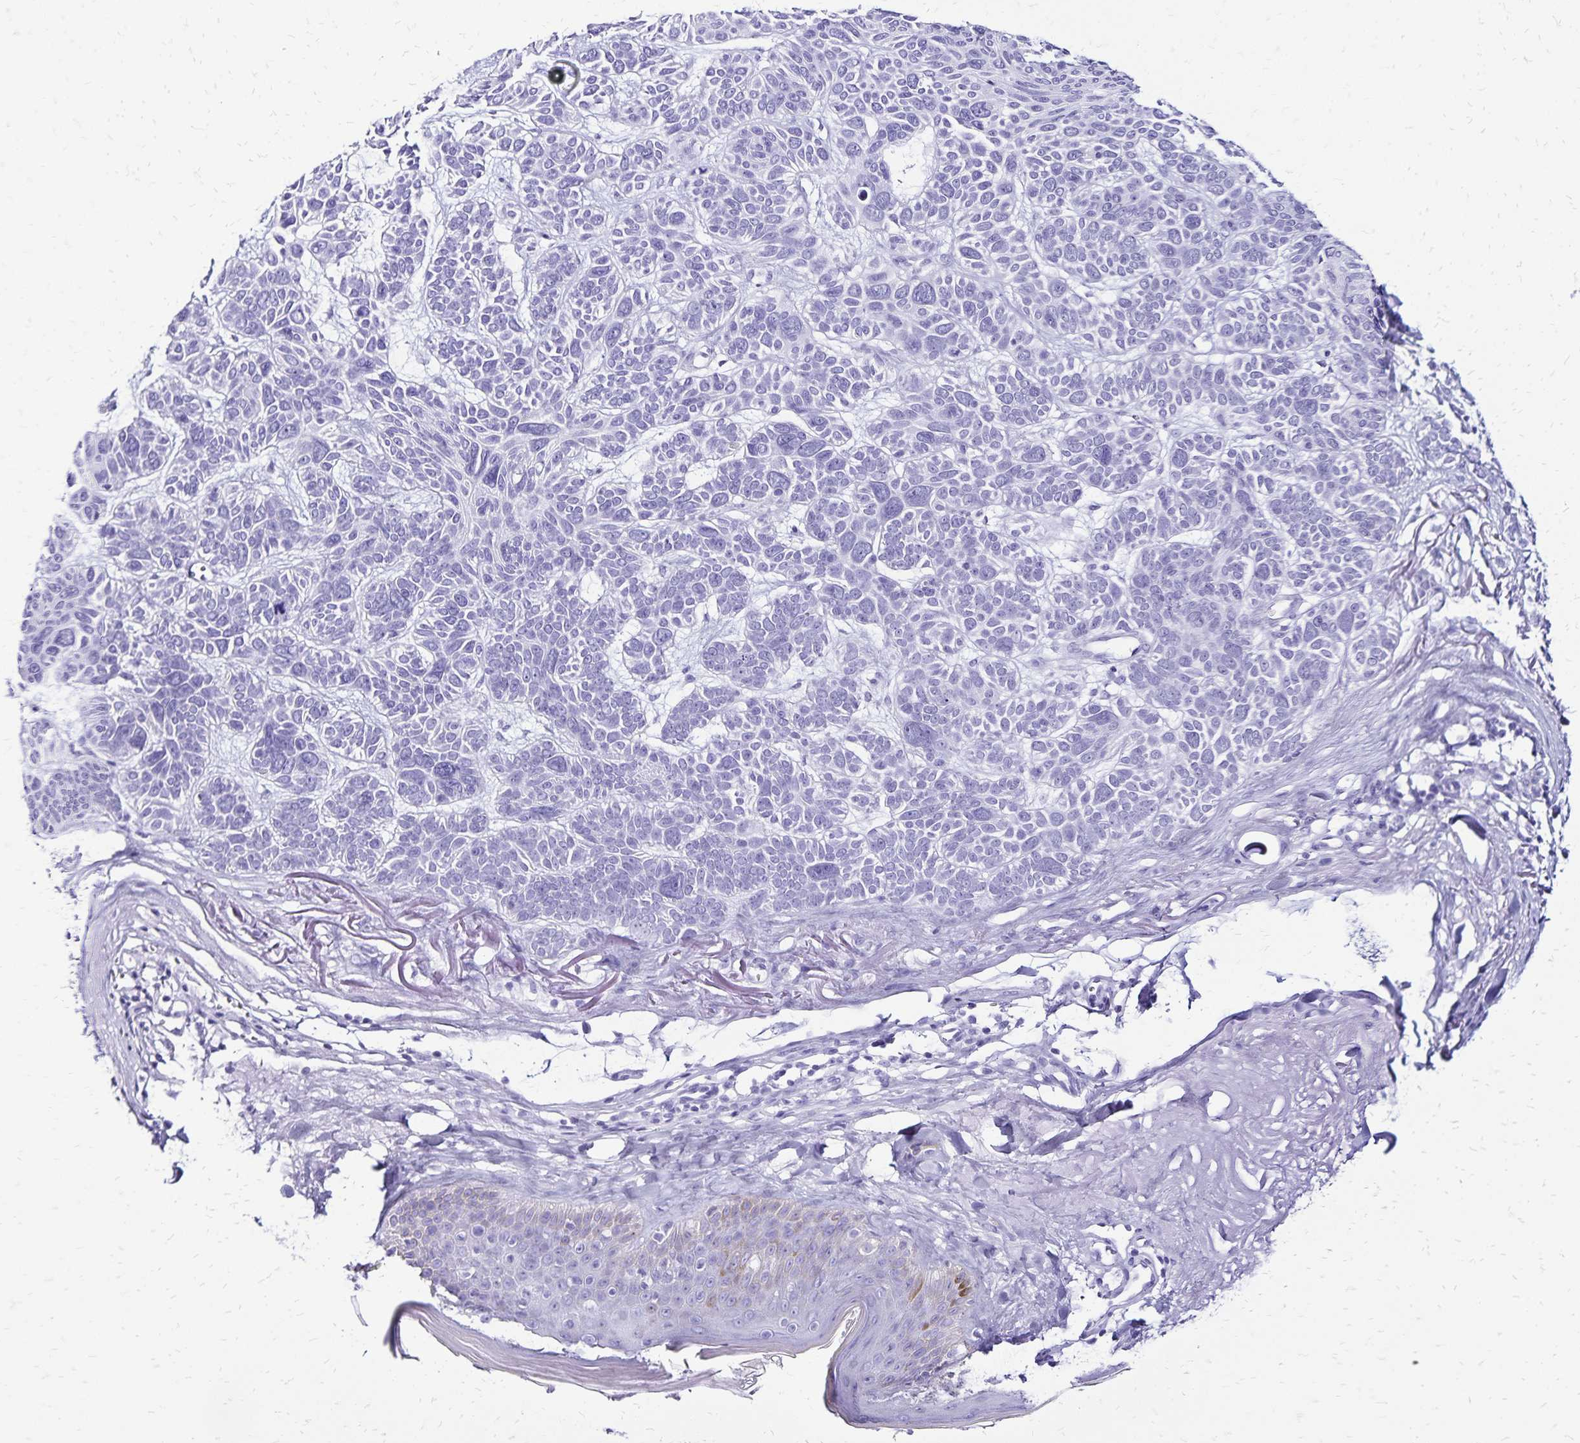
{"staining": {"intensity": "negative", "quantity": "none", "location": "none"}, "tissue": "skin cancer", "cell_type": "Tumor cells", "image_type": "cancer", "snomed": [{"axis": "morphology", "description": "Basal cell carcinoma"}, {"axis": "morphology", "description": "BCC, low aggressive"}, {"axis": "topography", "description": "Skin"}, {"axis": "topography", "description": "Skin of face"}], "caption": "Skin cancer was stained to show a protein in brown. There is no significant positivity in tumor cells.", "gene": "LIN28B", "patient": {"sex": "male", "age": 73}}